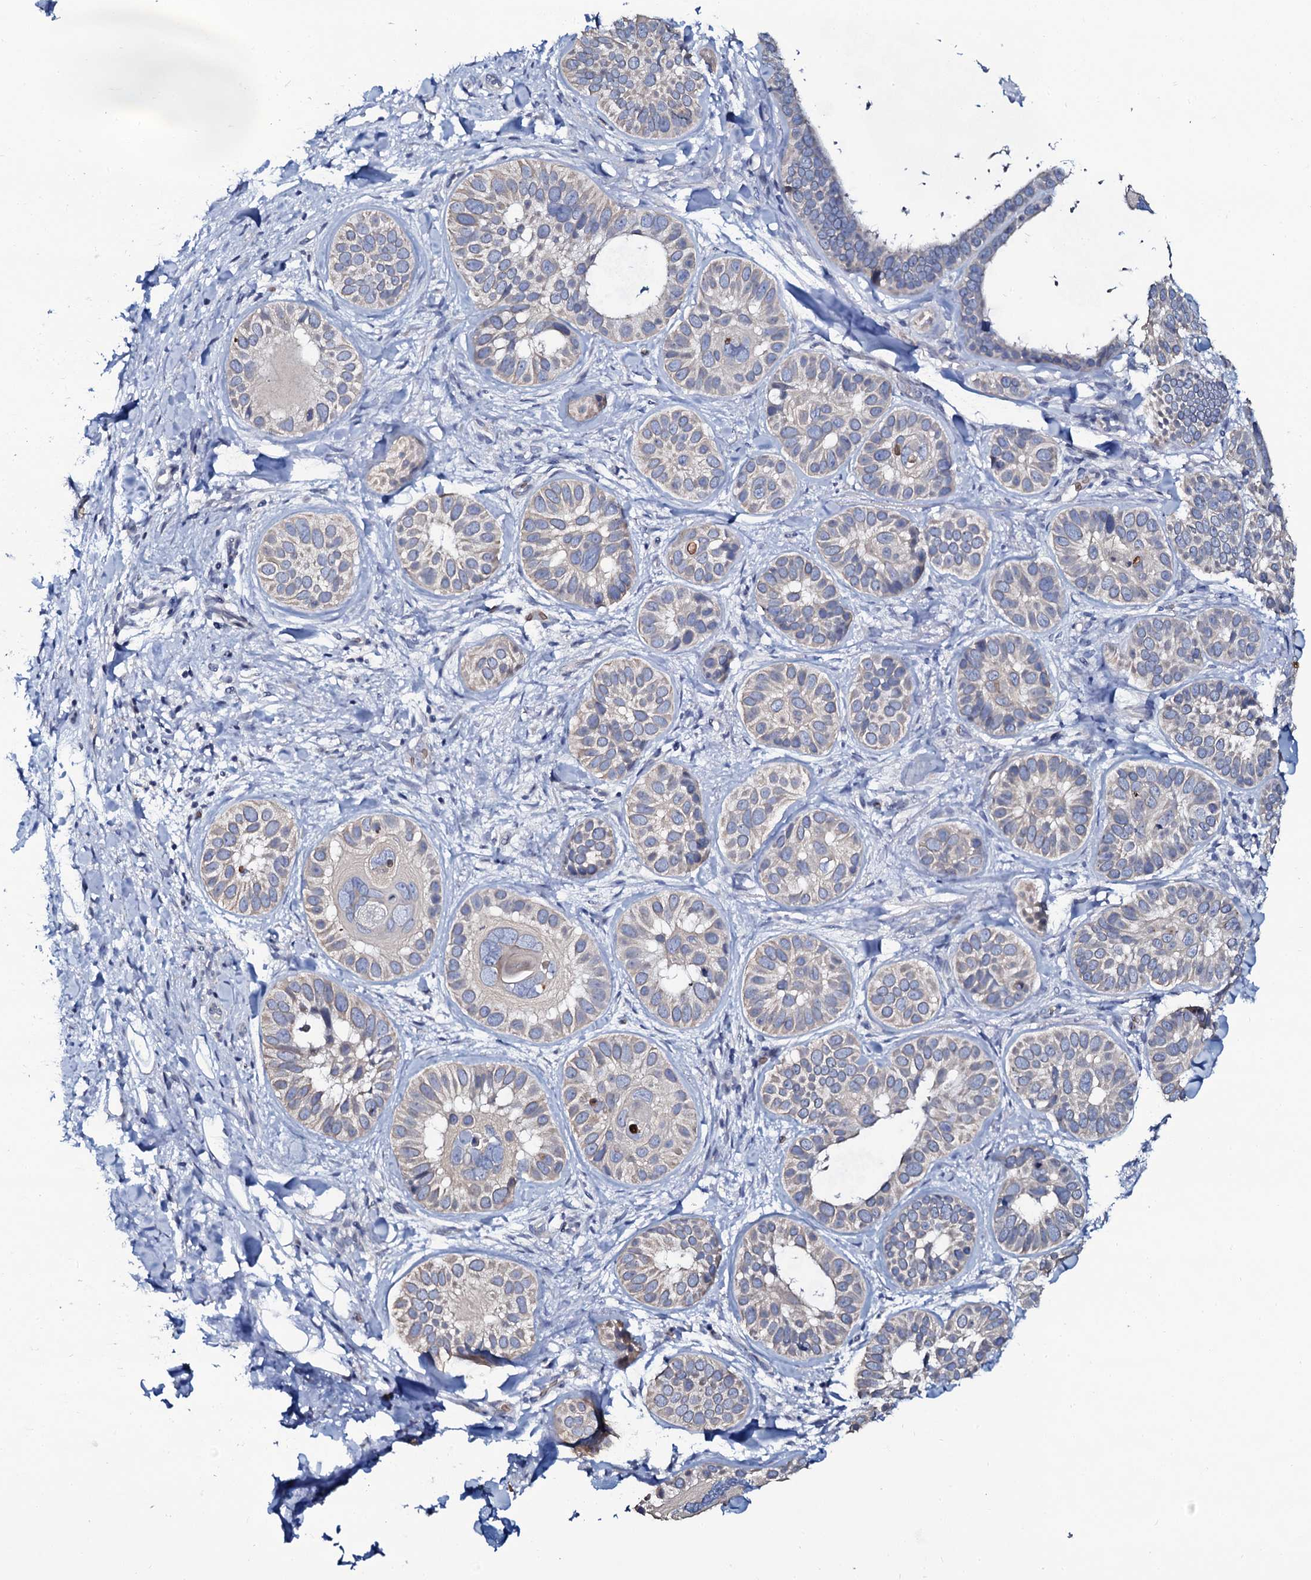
{"staining": {"intensity": "negative", "quantity": "none", "location": "none"}, "tissue": "skin cancer", "cell_type": "Tumor cells", "image_type": "cancer", "snomed": [{"axis": "morphology", "description": "Basal cell carcinoma"}, {"axis": "topography", "description": "Skin"}], "caption": "High power microscopy histopathology image of an immunohistochemistry (IHC) histopathology image of skin cancer, revealing no significant expression in tumor cells.", "gene": "C10orf88", "patient": {"sex": "male", "age": 62}}